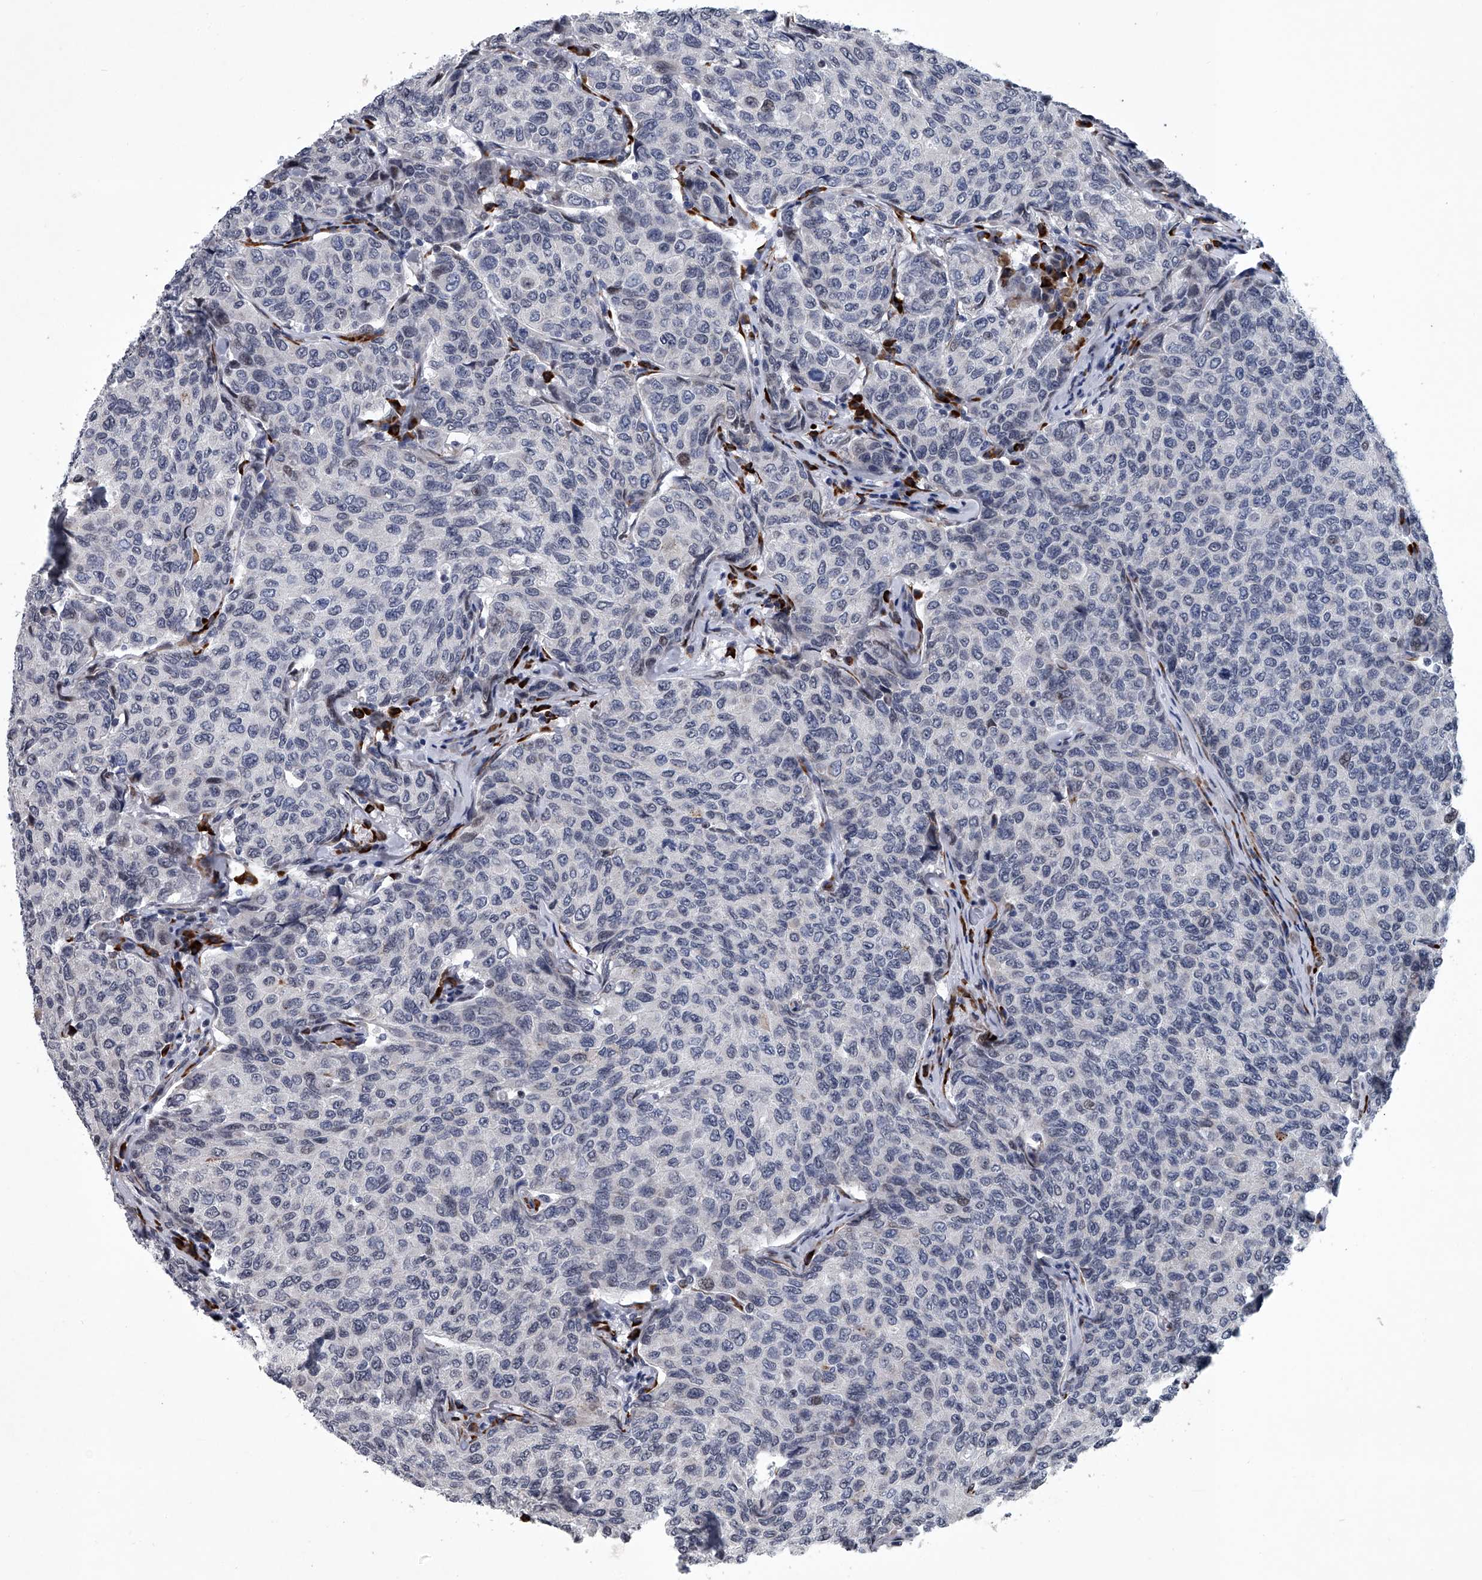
{"staining": {"intensity": "negative", "quantity": "none", "location": "none"}, "tissue": "breast cancer", "cell_type": "Tumor cells", "image_type": "cancer", "snomed": [{"axis": "morphology", "description": "Duct carcinoma"}, {"axis": "topography", "description": "Breast"}], "caption": "Photomicrograph shows no protein positivity in tumor cells of infiltrating ductal carcinoma (breast) tissue.", "gene": "PPP2R5D", "patient": {"sex": "female", "age": 55}}